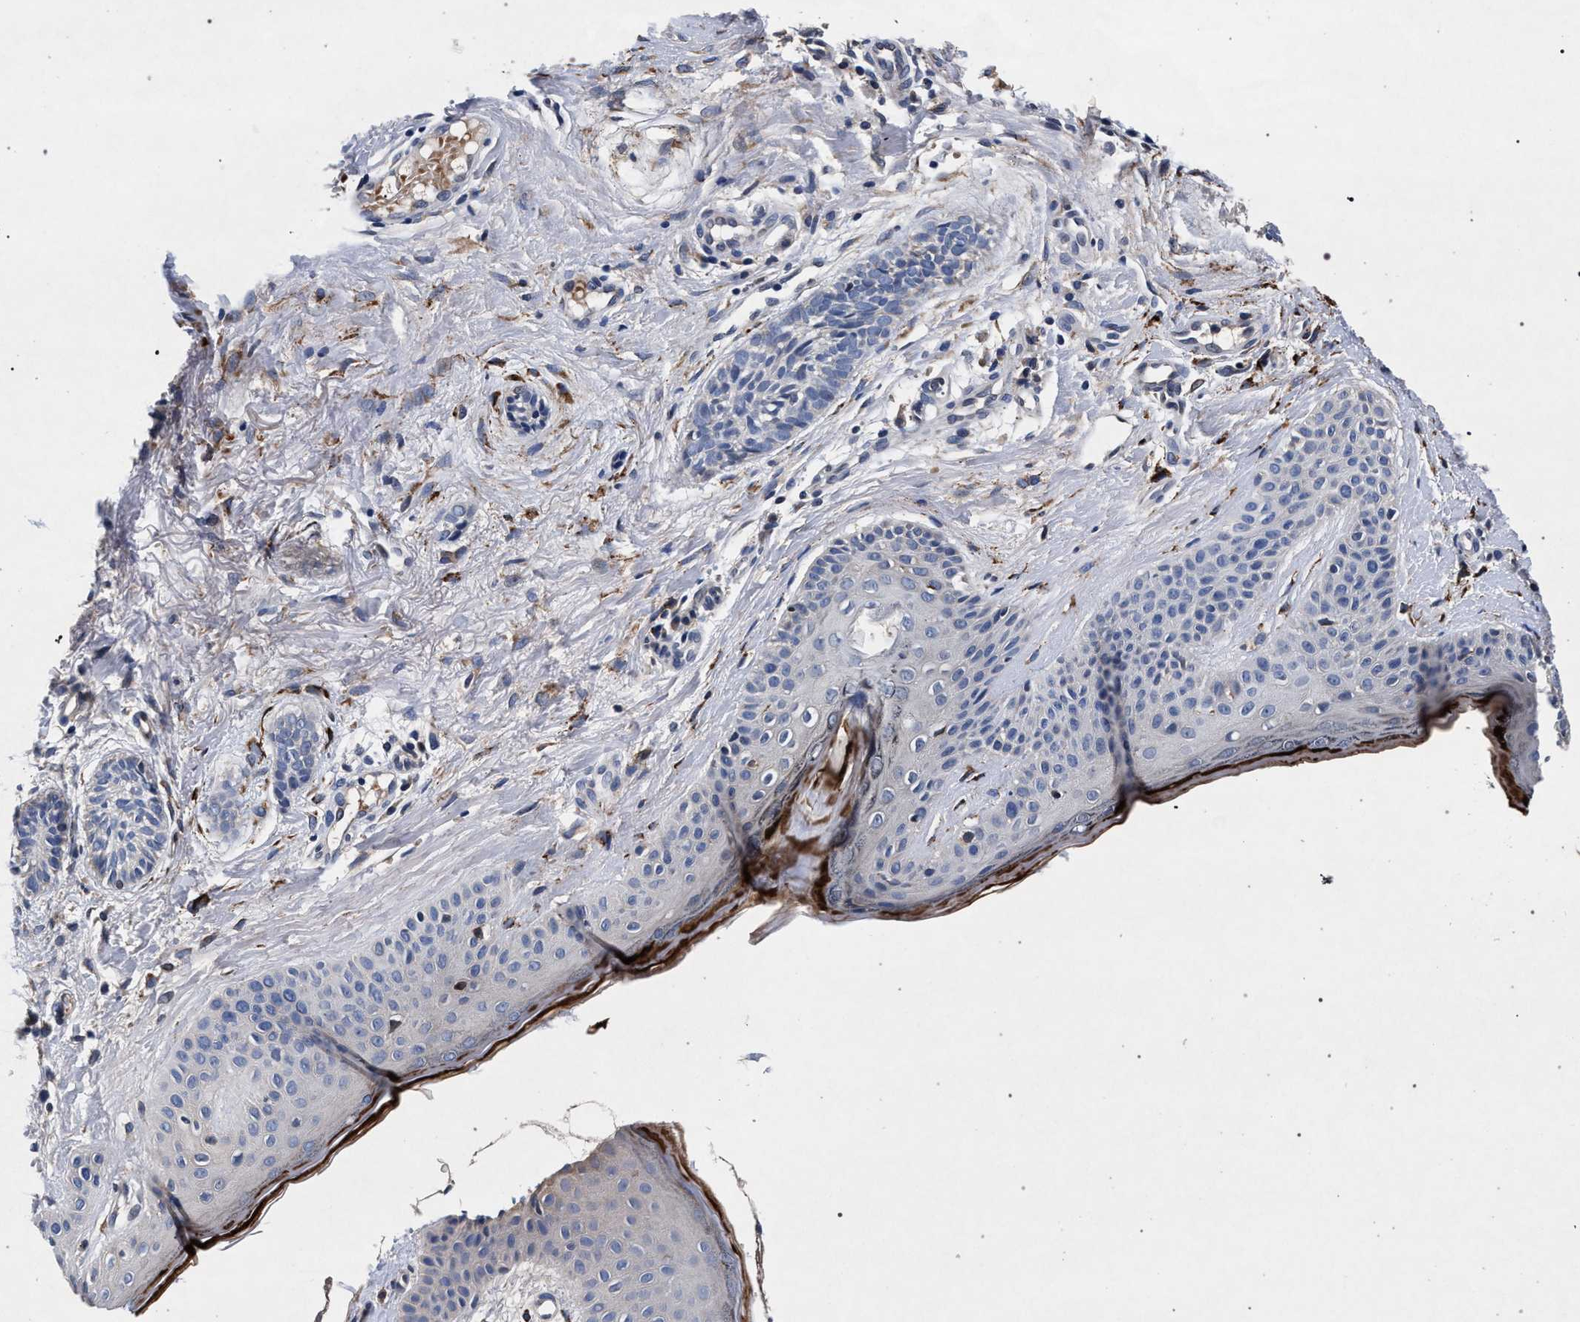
{"staining": {"intensity": "negative", "quantity": "none", "location": "none"}, "tissue": "skin cancer", "cell_type": "Tumor cells", "image_type": "cancer", "snomed": [{"axis": "morphology", "description": "Normal tissue, NOS"}, {"axis": "morphology", "description": "Basal cell carcinoma"}, {"axis": "topography", "description": "Skin"}], "caption": "There is no significant expression in tumor cells of skin cancer.", "gene": "NEK7", "patient": {"sex": "male", "age": 63}}